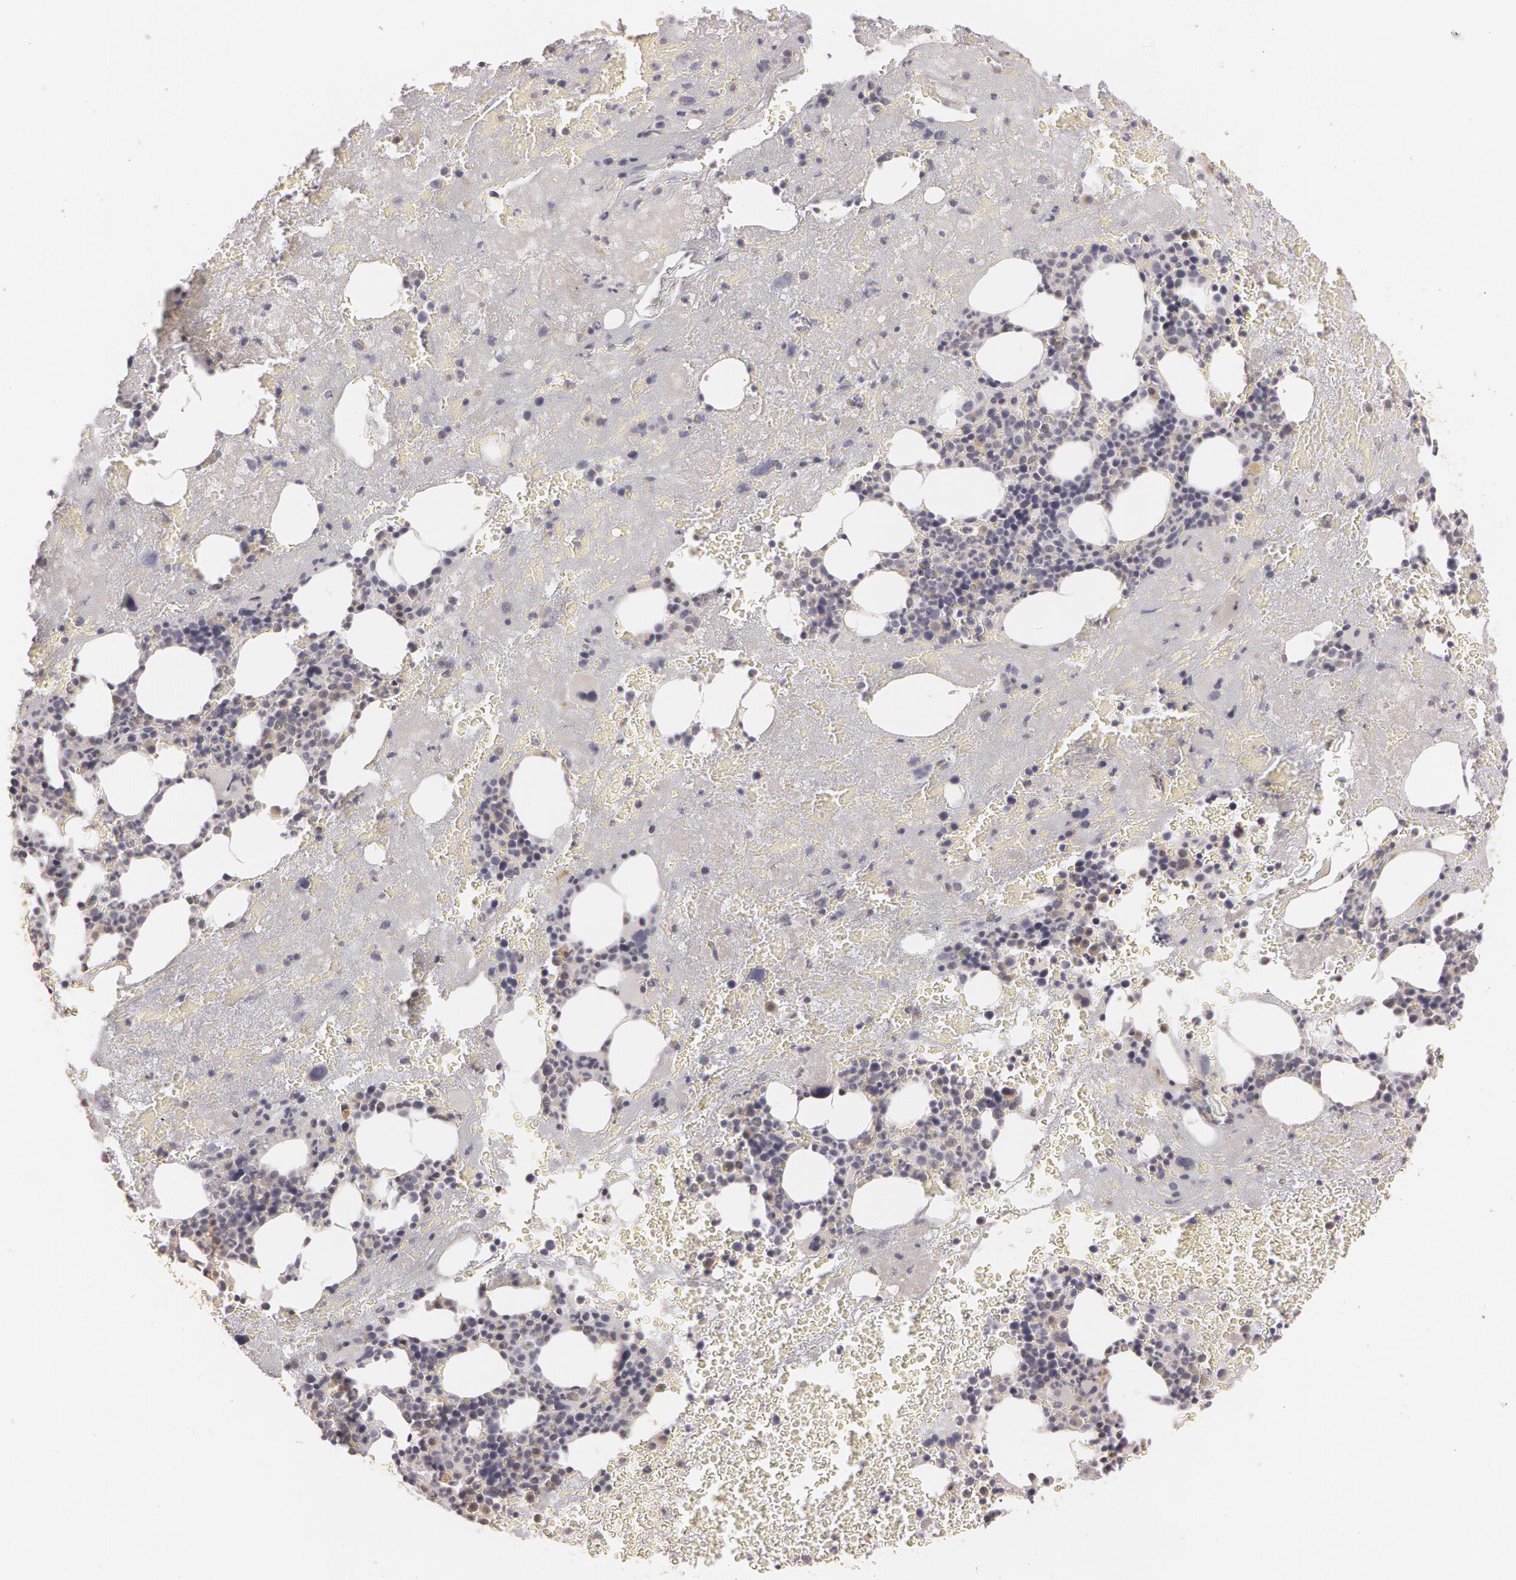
{"staining": {"intensity": "weak", "quantity": "<25%", "location": "cytoplasmic/membranous"}, "tissue": "bone marrow", "cell_type": "Hematopoietic cells", "image_type": "normal", "snomed": [{"axis": "morphology", "description": "Normal tissue, NOS"}, {"axis": "topography", "description": "Bone marrow"}], "caption": "High power microscopy histopathology image of an immunohistochemistry (IHC) photomicrograph of normal bone marrow, revealing no significant positivity in hematopoietic cells. (Brightfield microscopy of DAB (3,3'-diaminobenzidine) IHC at high magnification).", "gene": "RALGAPA1", "patient": {"sex": "male", "age": 76}}